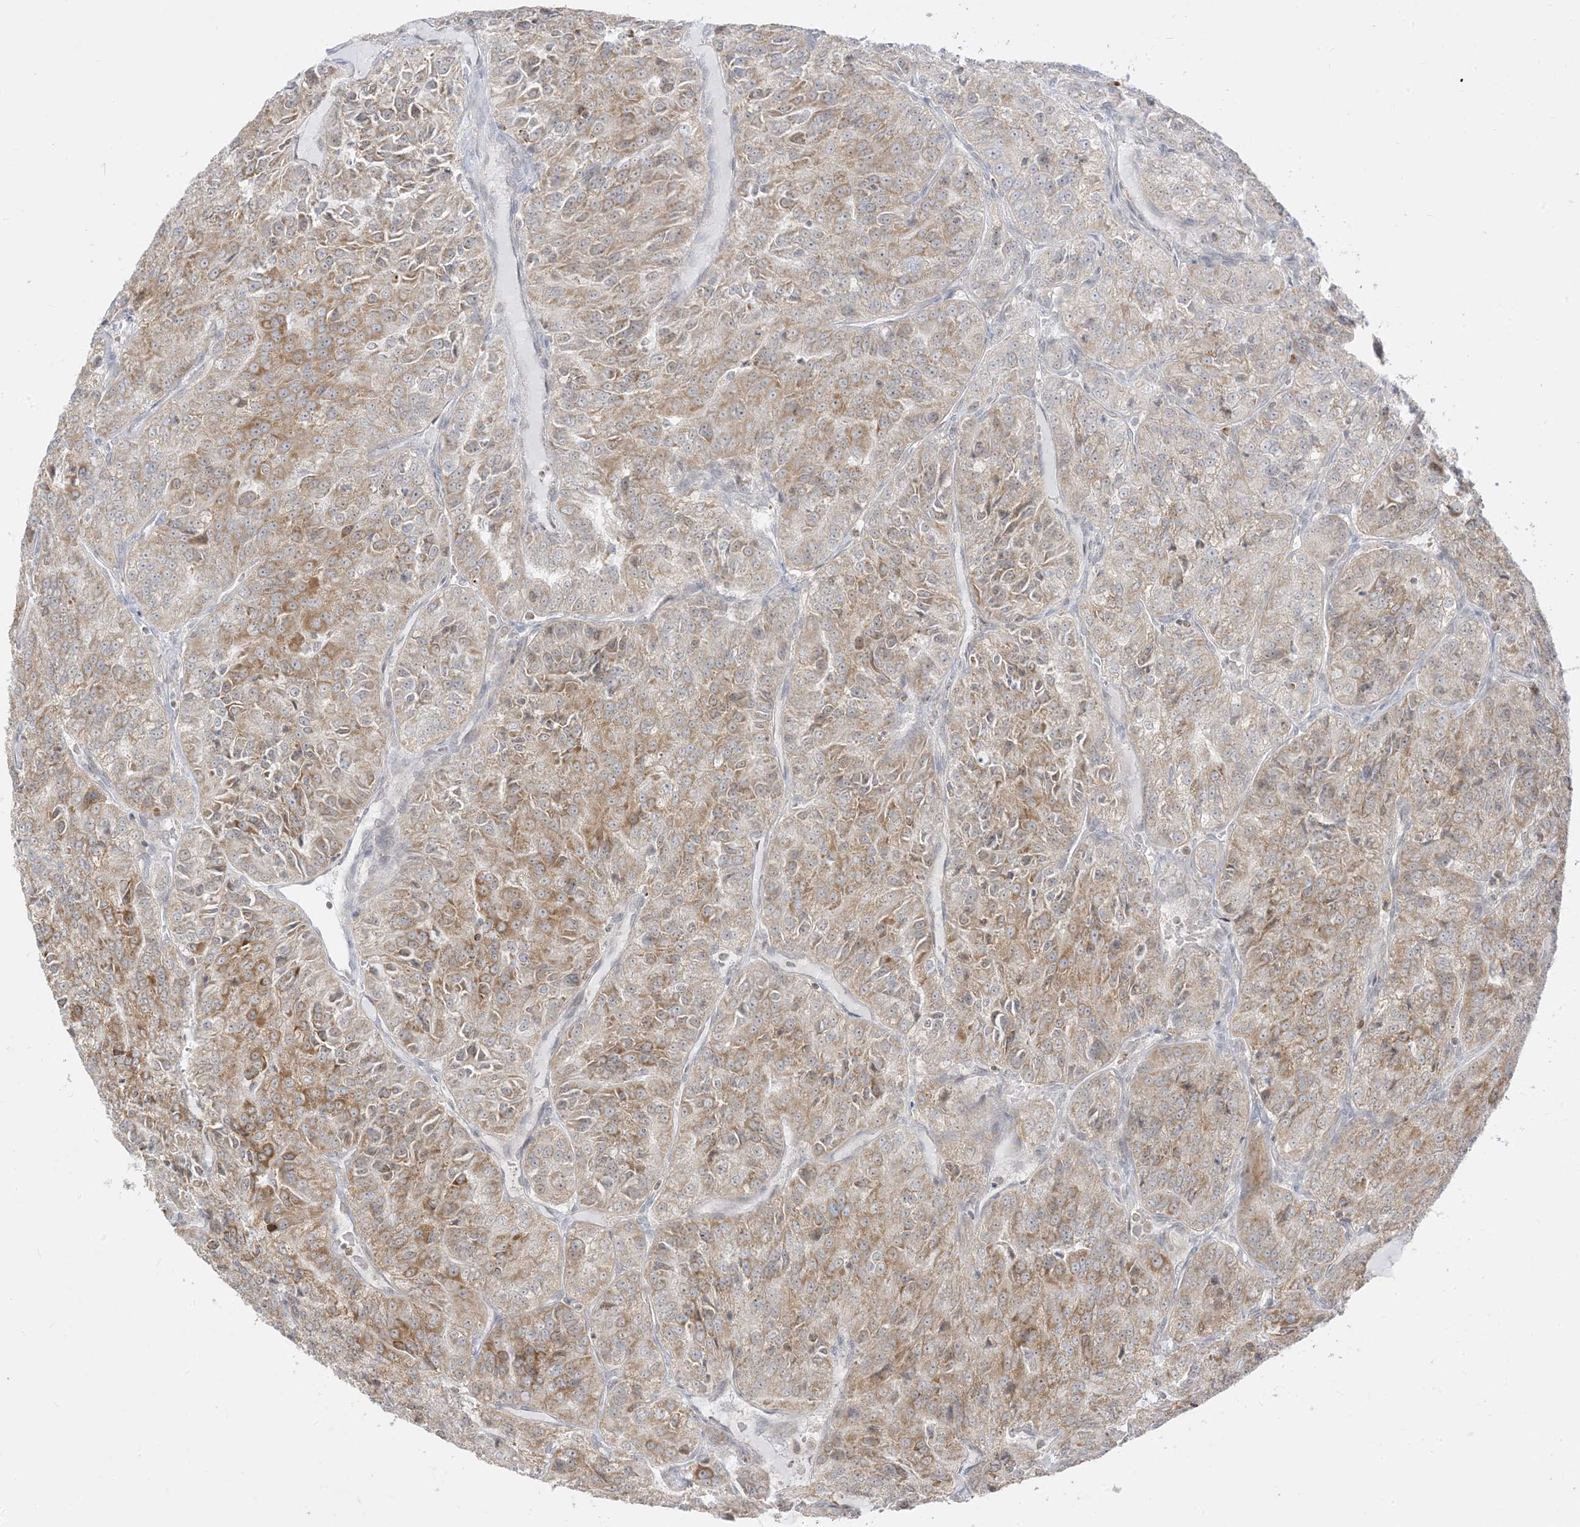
{"staining": {"intensity": "moderate", "quantity": "25%-75%", "location": "cytoplasmic/membranous"}, "tissue": "renal cancer", "cell_type": "Tumor cells", "image_type": "cancer", "snomed": [{"axis": "morphology", "description": "Adenocarcinoma, NOS"}, {"axis": "topography", "description": "Kidney"}], "caption": "Protein analysis of renal cancer (adenocarcinoma) tissue shows moderate cytoplasmic/membranous expression in about 25%-75% of tumor cells.", "gene": "KANSL3", "patient": {"sex": "female", "age": 63}}